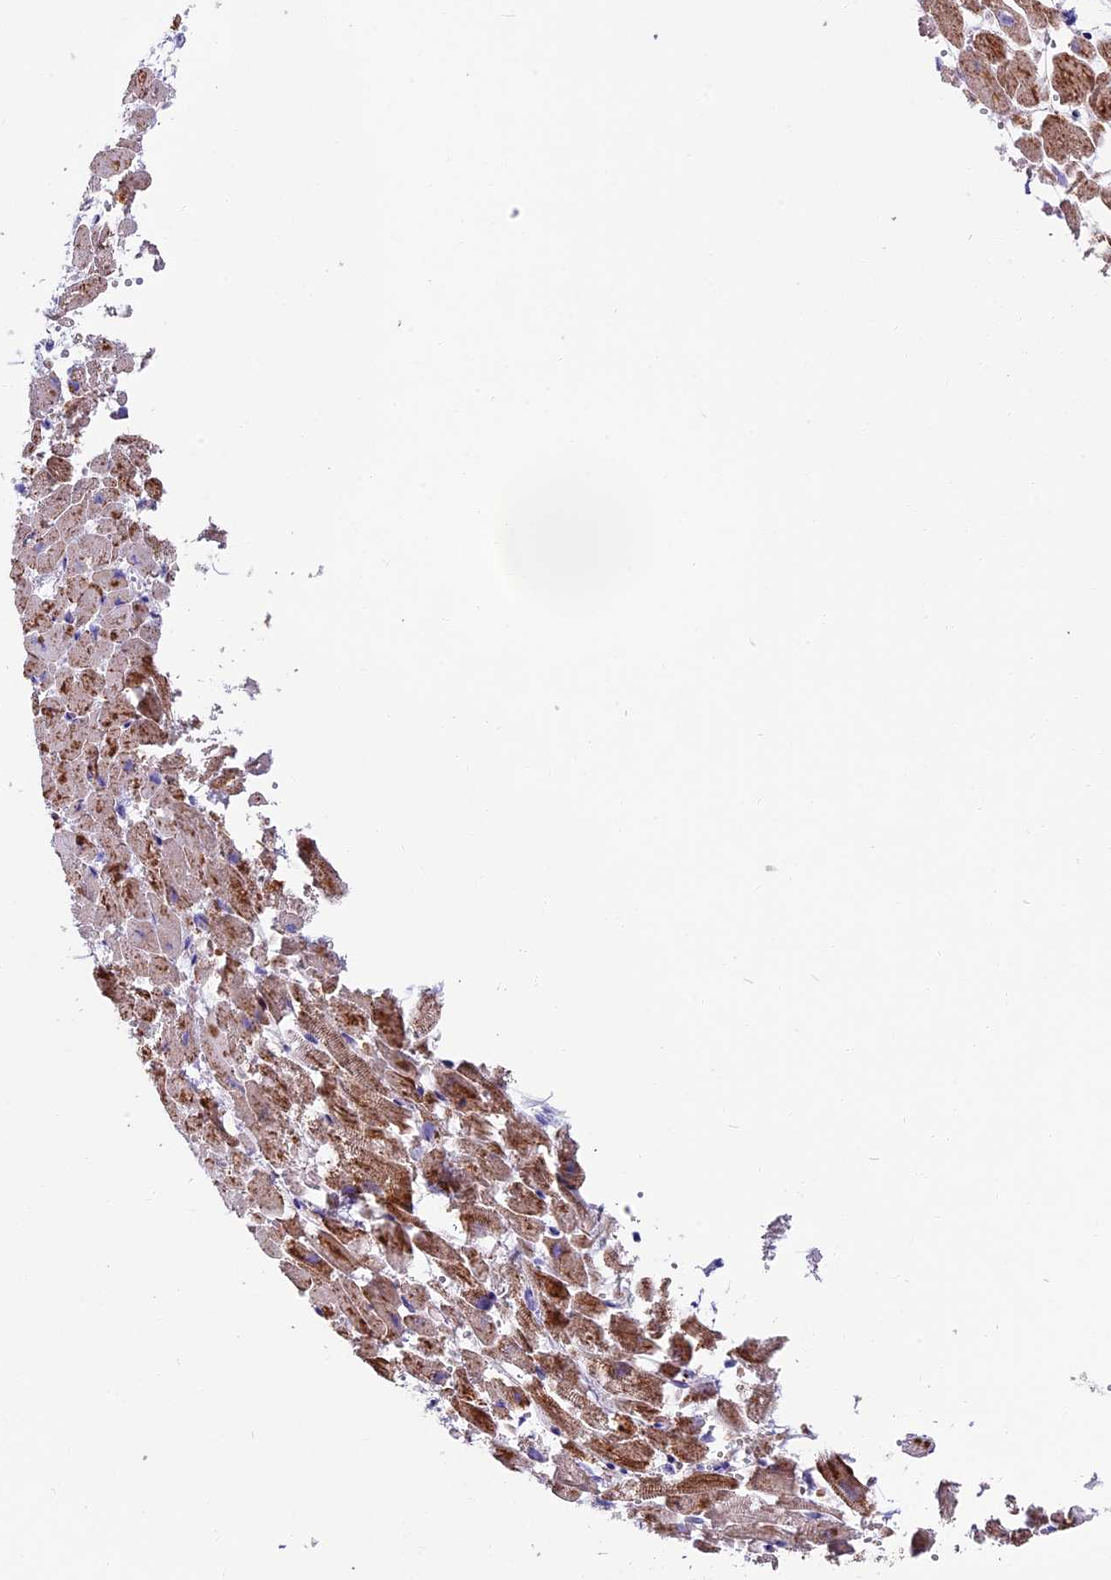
{"staining": {"intensity": "strong", "quantity": "25%-75%", "location": "cytoplasmic/membranous"}, "tissue": "heart muscle", "cell_type": "Cardiomyocytes", "image_type": "normal", "snomed": [{"axis": "morphology", "description": "Normal tissue, NOS"}, {"axis": "topography", "description": "Heart"}], "caption": "Brown immunohistochemical staining in benign heart muscle exhibits strong cytoplasmic/membranous staining in about 25%-75% of cardiomyocytes. The staining was performed using DAB to visualize the protein expression in brown, while the nuclei were stained in blue with hematoxylin (Magnification: 20x).", "gene": "IL20RA", "patient": {"sex": "female", "age": 64}}